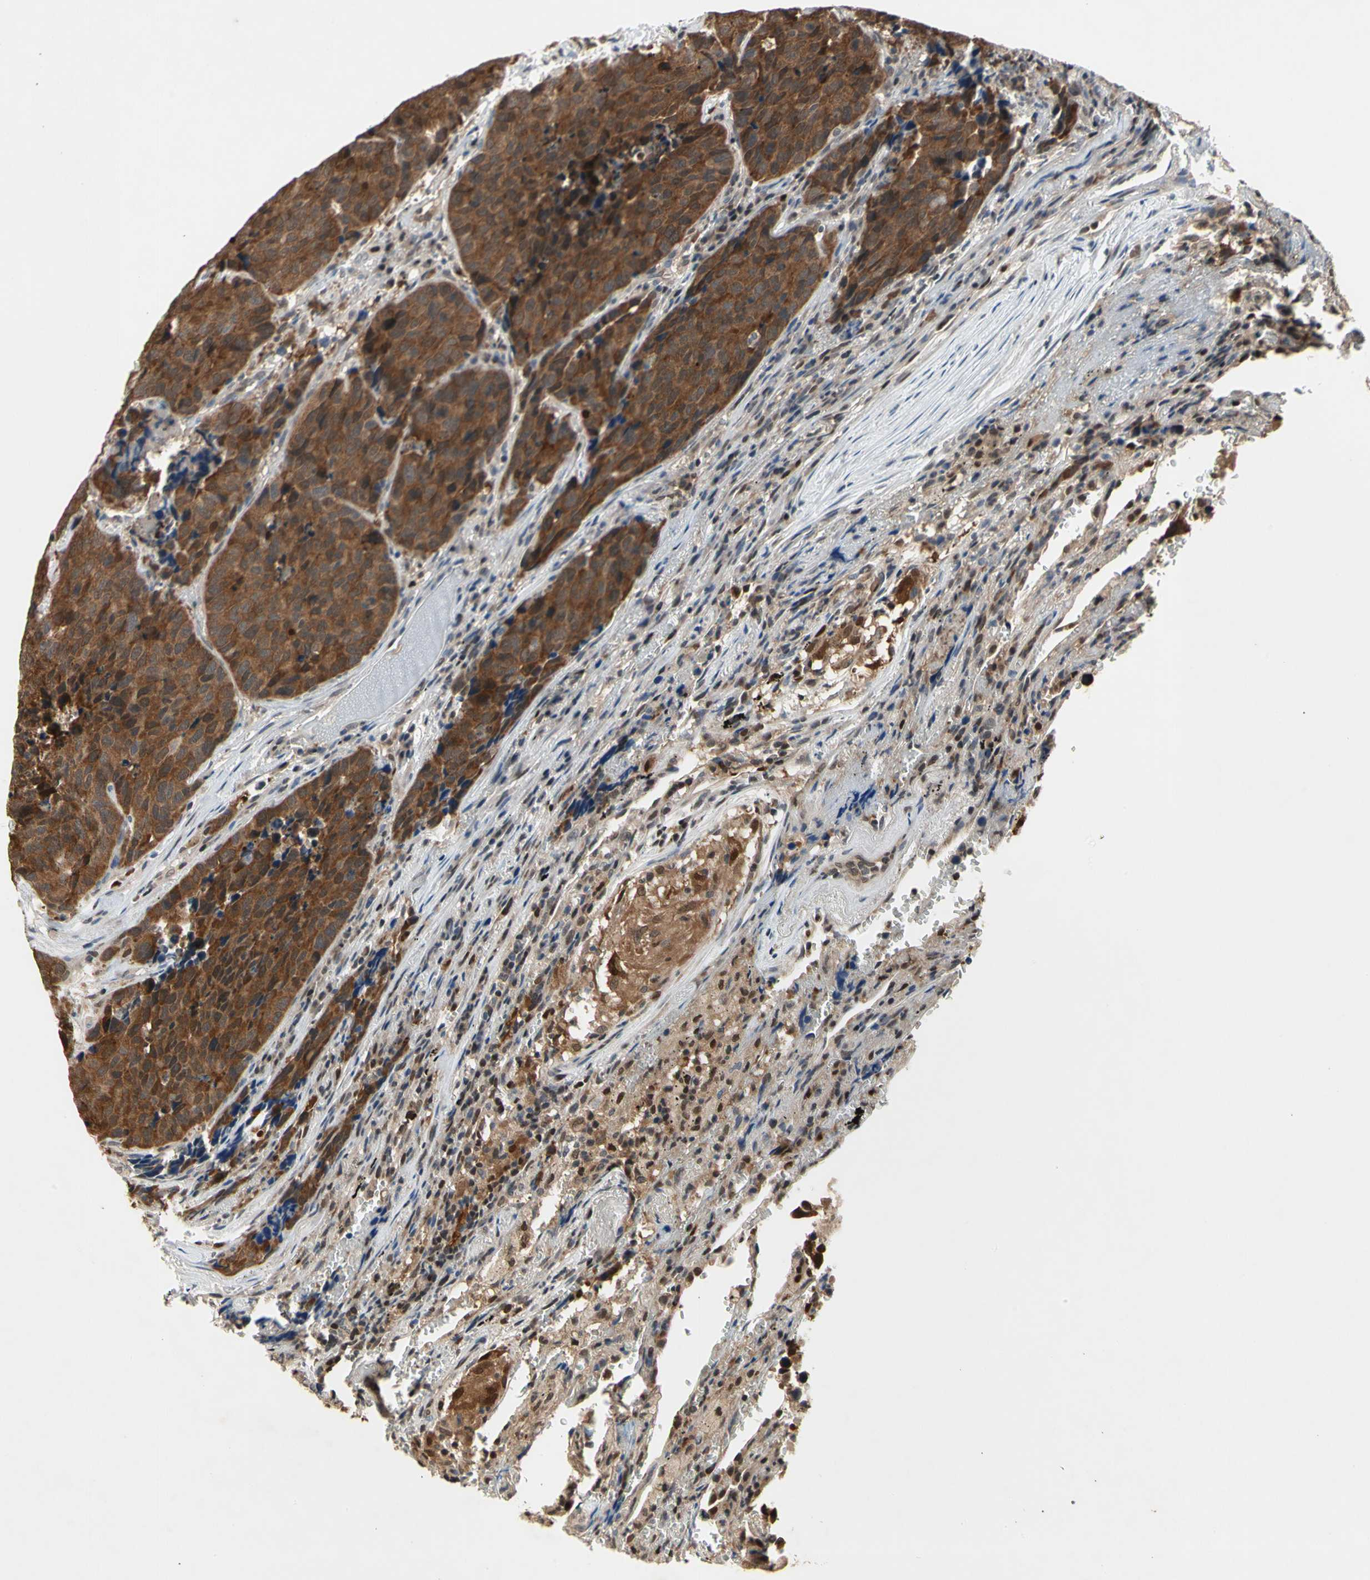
{"staining": {"intensity": "moderate", "quantity": ">75%", "location": "cytoplasmic/membranous"}, "tissue": "carcinoid", "cell_type": "Tumor cells", "image_type": "cancer", "snomed": [{"axis": "morphology", "description": "Carcinoid, malignant, NOS"}, {"axis": "topography", "description": "Lung"}], "caption": "Immunohistochemistry of malignant carcinoid reveals medium levels of moderate cytoplasmic/membranous expression in about >75% of tumor cells.", "gene": "GSR", "patient": {"sex": "male", "age": 60}}